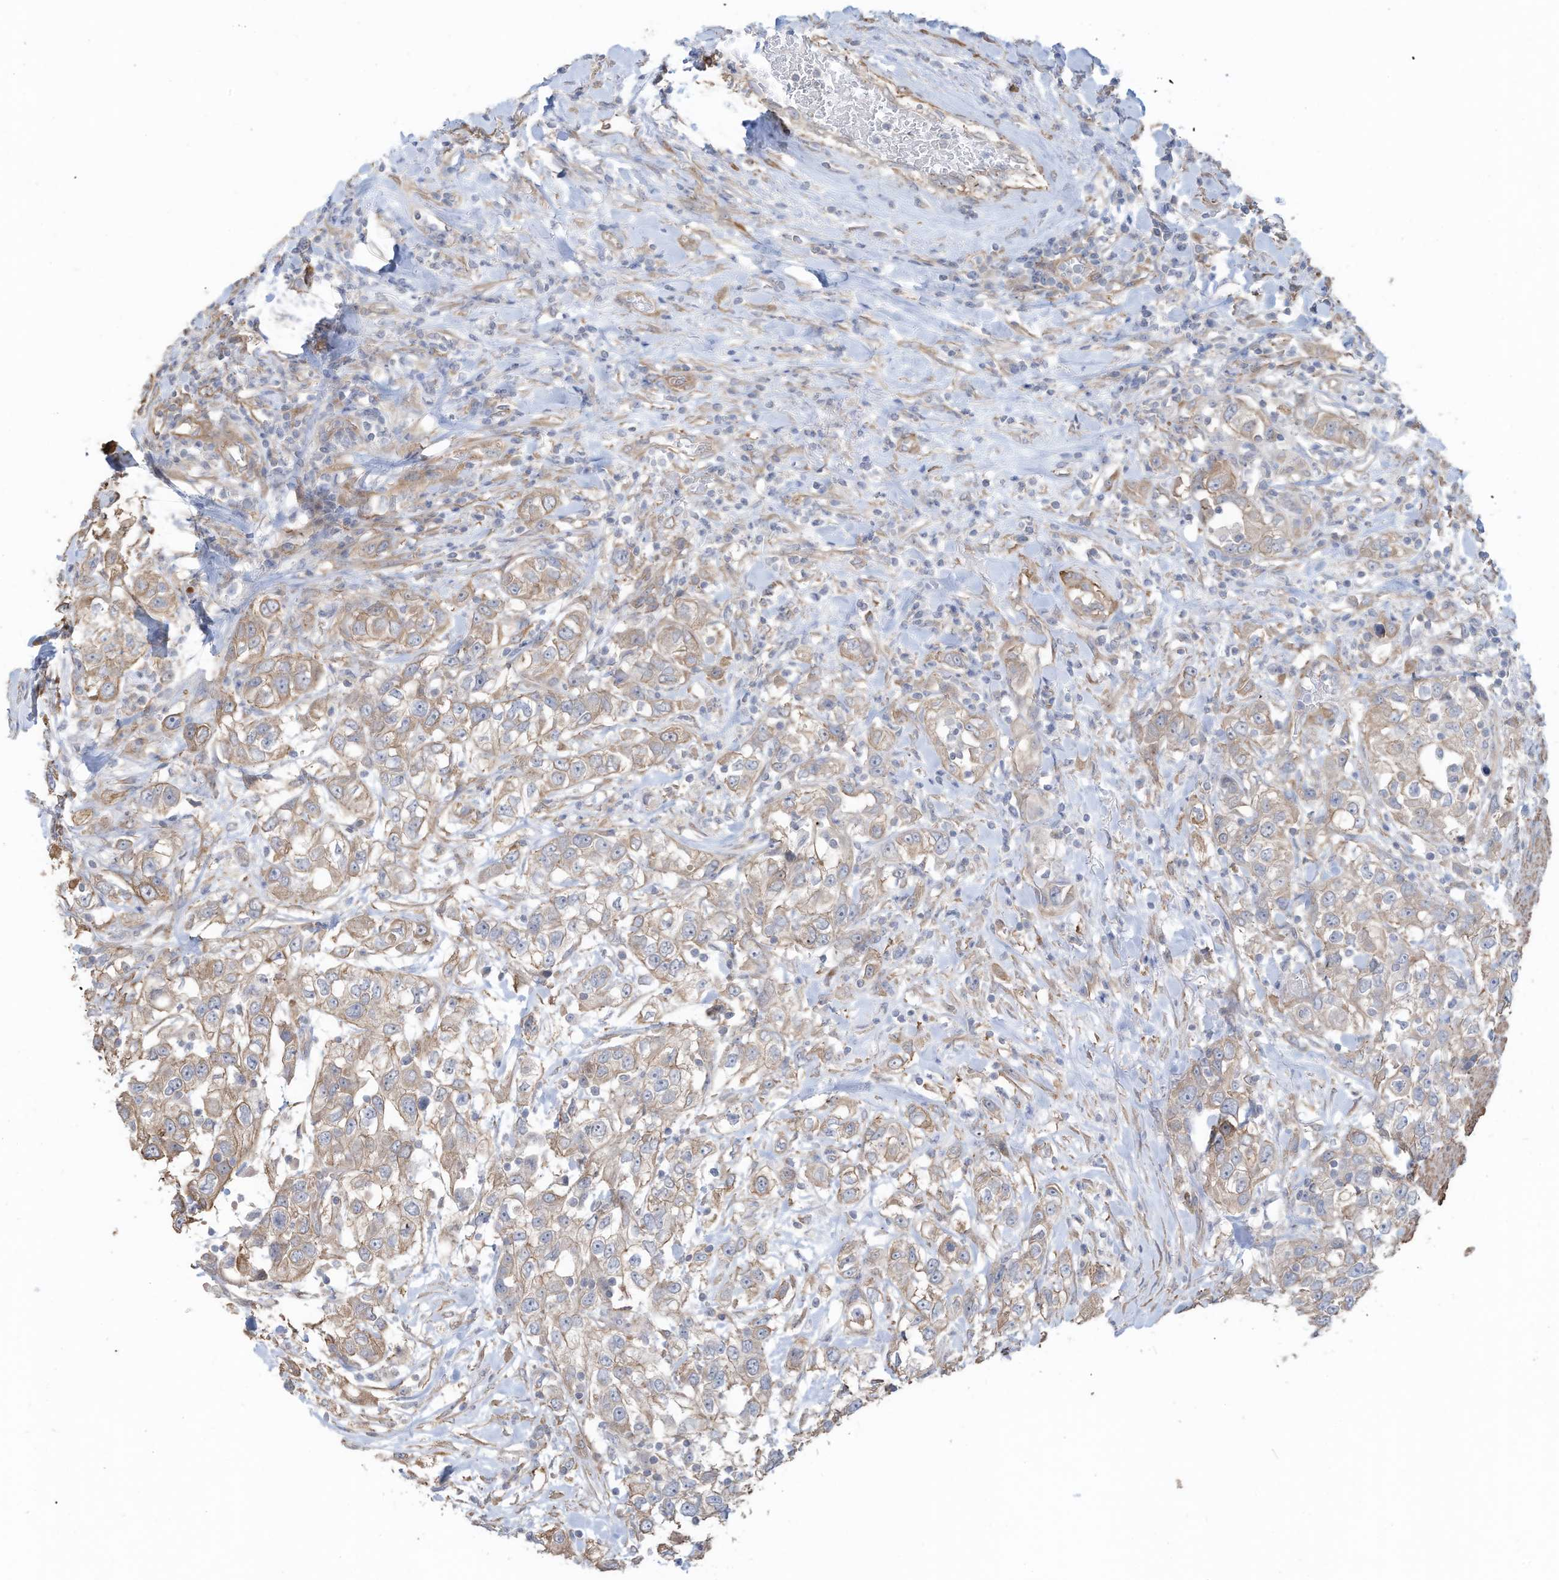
{"staining": {"intensity": "weak", "quantity": ">75%", "location": "cytoplasmic/membranous"}, "tissue": "urothelial cancer", "cell_type": "Tumor cells", "image_type": "cancer", "snomed": [{"axis": "morphology", "description": "Urothelial carcinoma, High grade"}, {"axis": "topography", "description": "Urinary bladder"}], "caption": "Immunohistochemistry (IHC) of human urothelial cancer demonstrates low levels of weak cytoplasmic/membranous staining in approximately >75% of tumor cells.", "gene": "SLC17A7", "patient": {"sex": "female", "age": 80}}